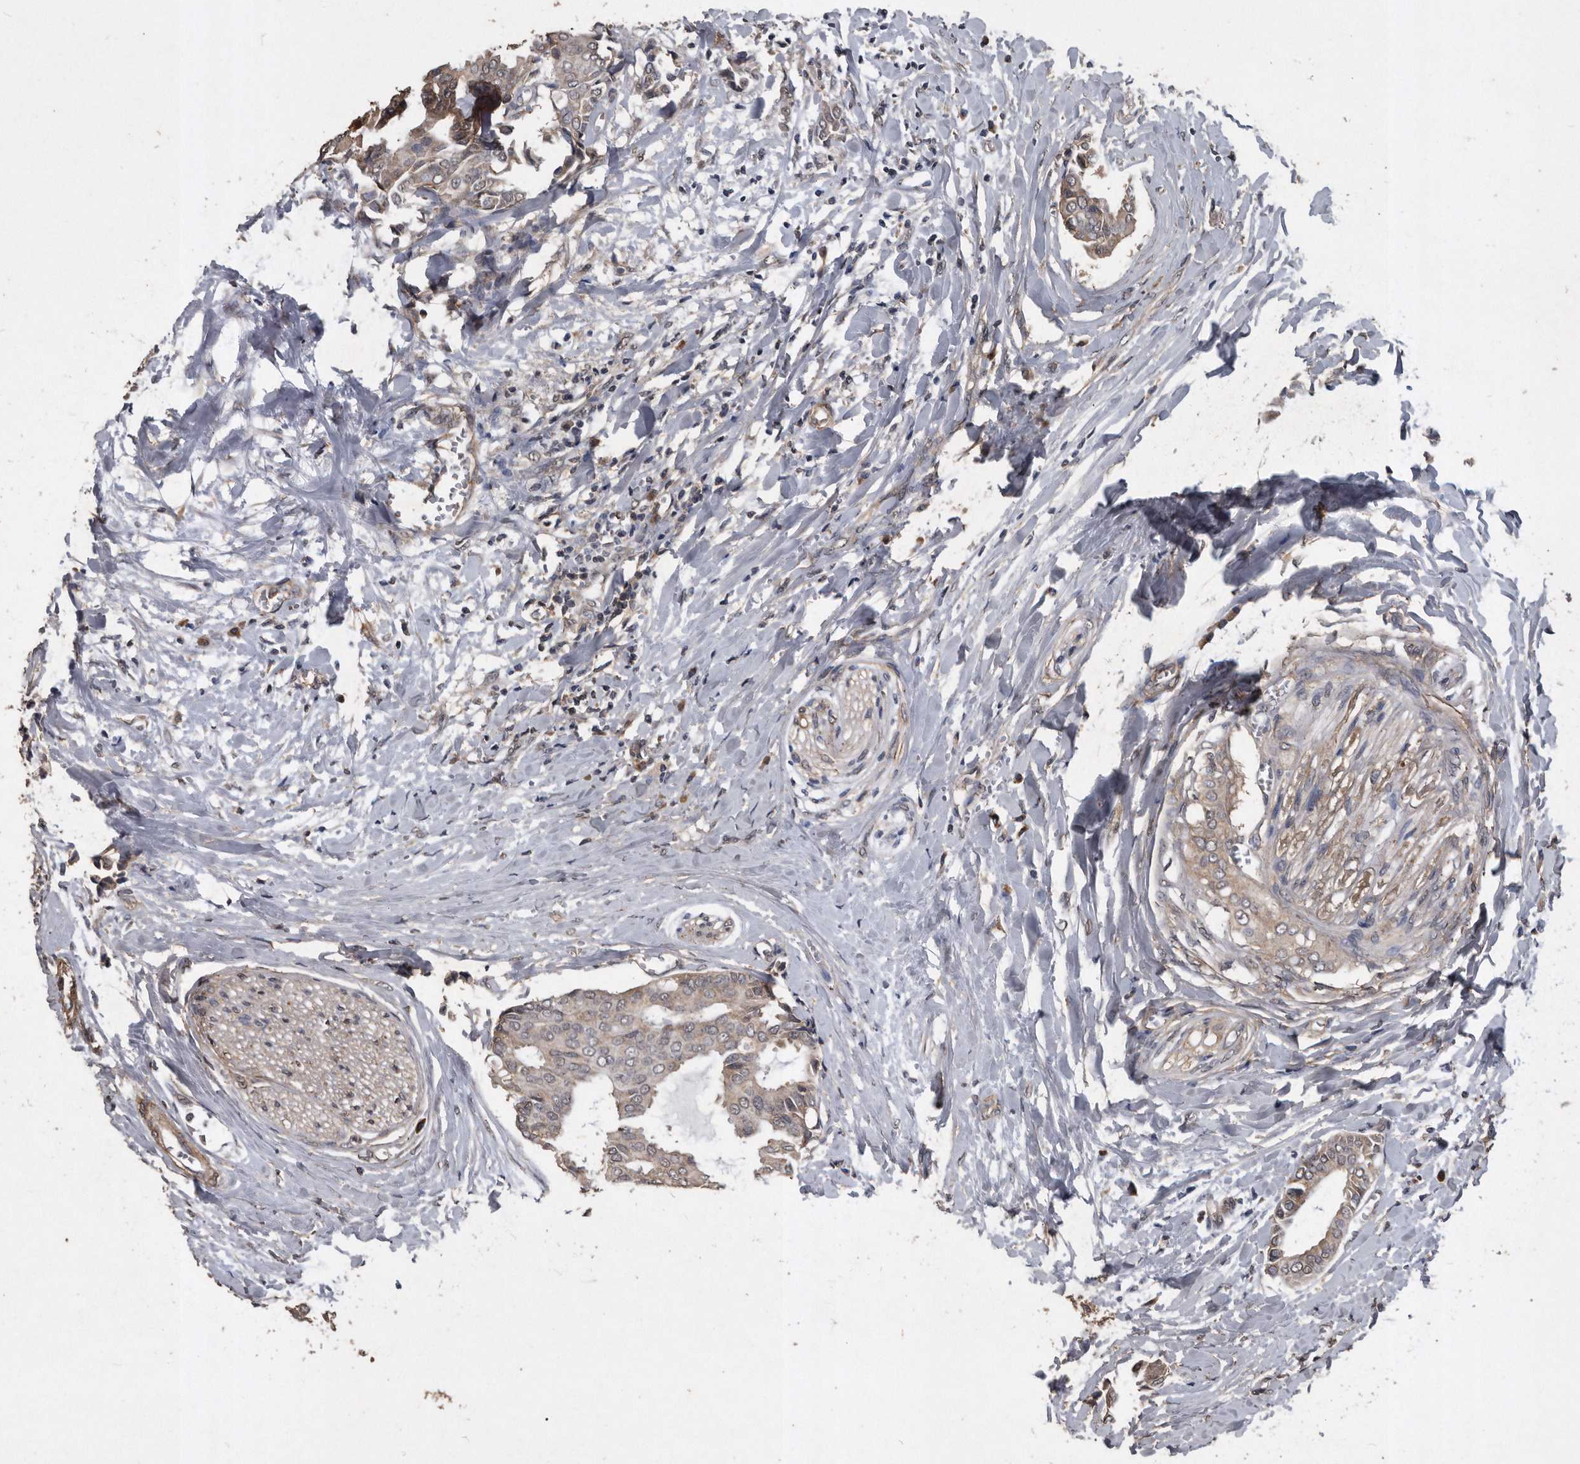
{"staining": {"intensity": "weak", "quantity": ">75%", "location": "cytoplasmic/membranous"}, "tissue": "head and neck cancer", "cell_type": "Tumor cells", "image_type": "cancer", "snomed": [{"axis": "morphology", "description": "Adenocarcinoma, NOS"}, {"axis": "topography", "description": "Salivary gland"}, {"axis": "topography", "description": "Head-Neck"}], "caption": "Tumor cells demonstrate low levels of weak cytoplasmic/membranous expression in about >75% of cells in human adenocarcinoma (head and neck).", "gene": "NRBP1", "patient": {"sex": "female", "age": 59}}